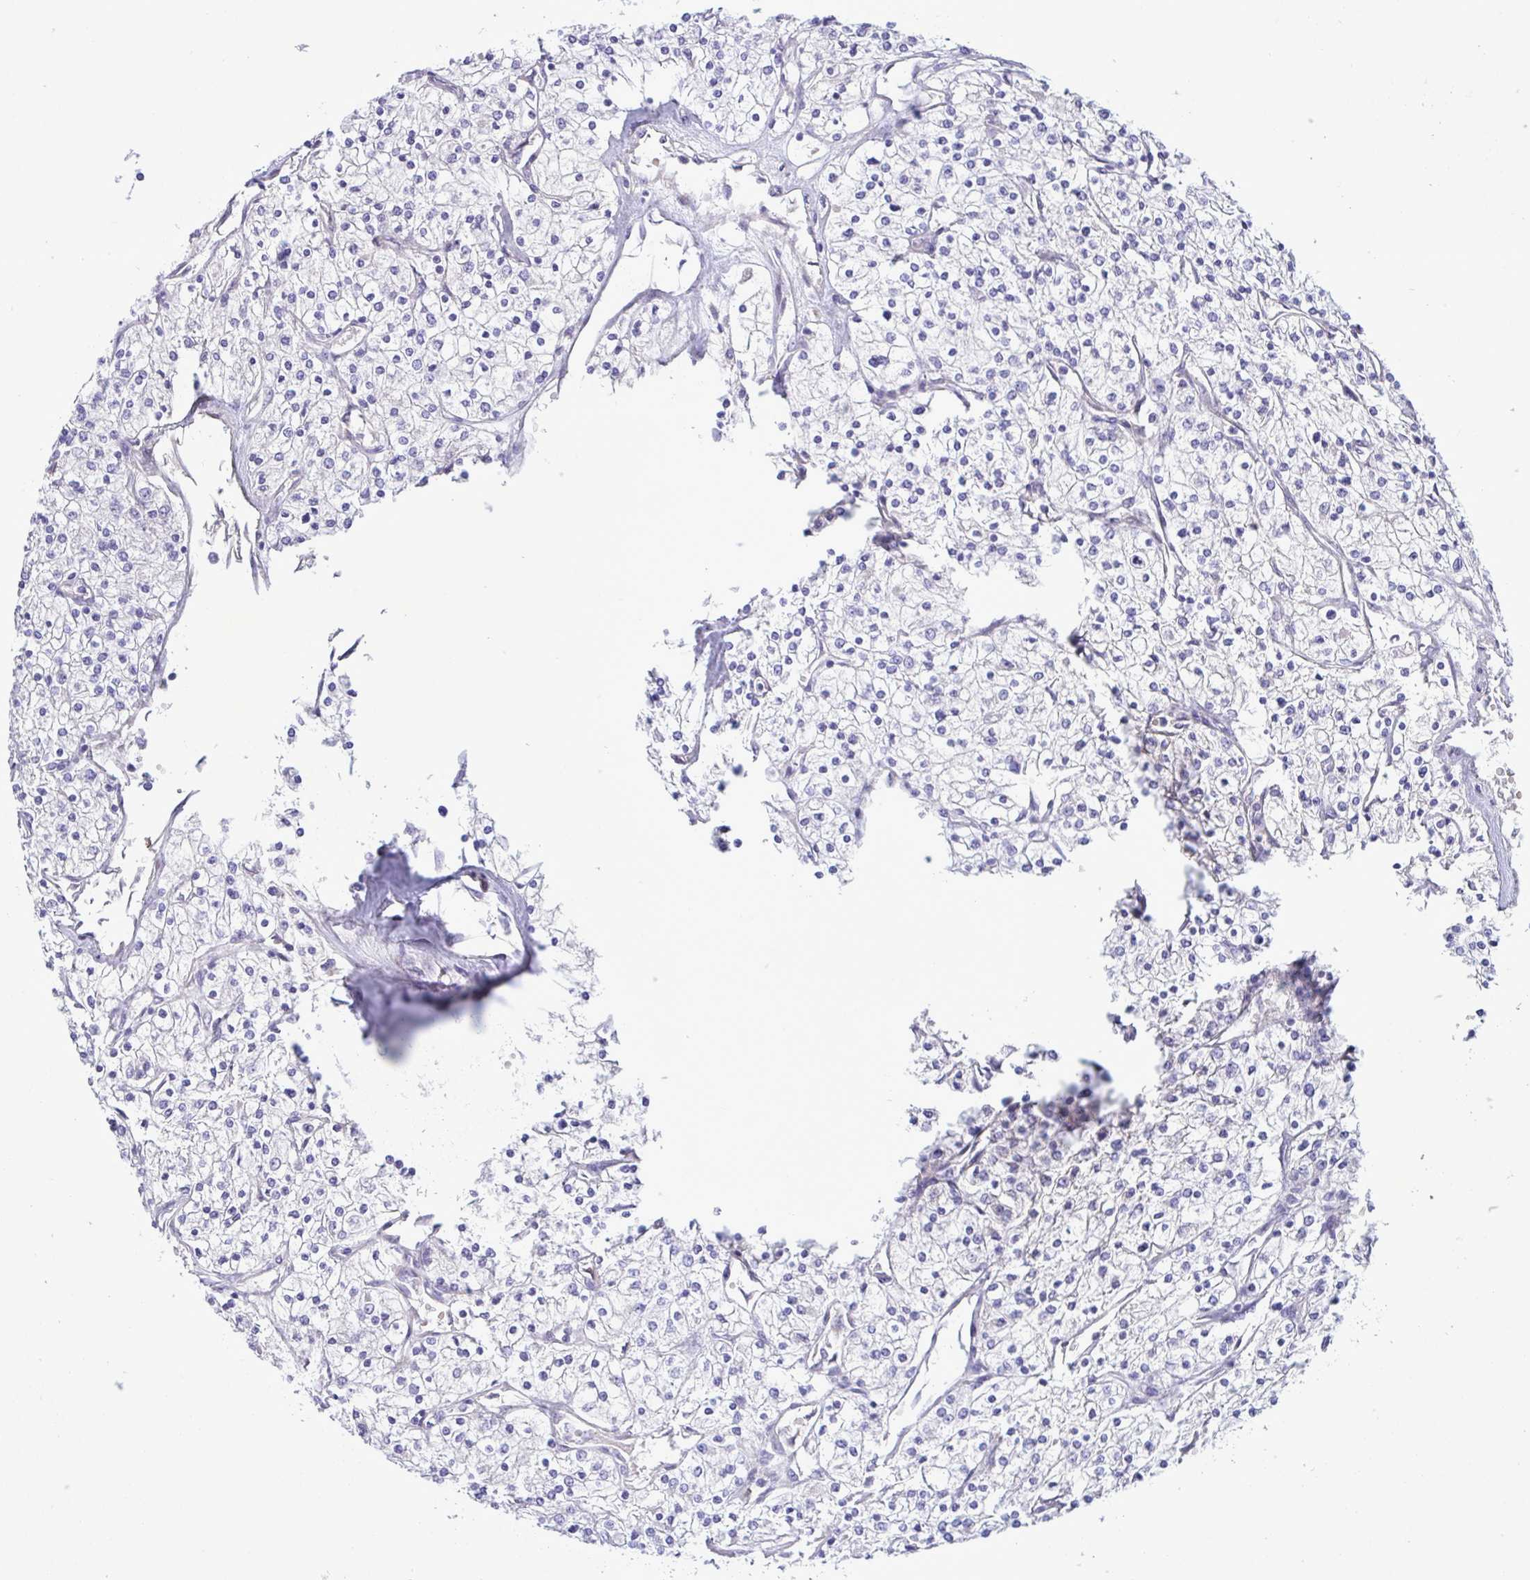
{"staining": {"intensity": "negative", "quantity": "none", "location": "none"}, "tissue": "renal cancer", "cell_type": "Tumor cells", "image_type": "cancer", "snomed": [{"axis": "morphology", "description": "Adenocarcinoma, NOS"}, {"axis": "topography", "description": "Kidney"}], "caption": "Tumor cells are negative for protein expression in human renal adenocarcinoma.", "gene": "FAM86B1", "patient": {"sex": "male", "age": 80}}